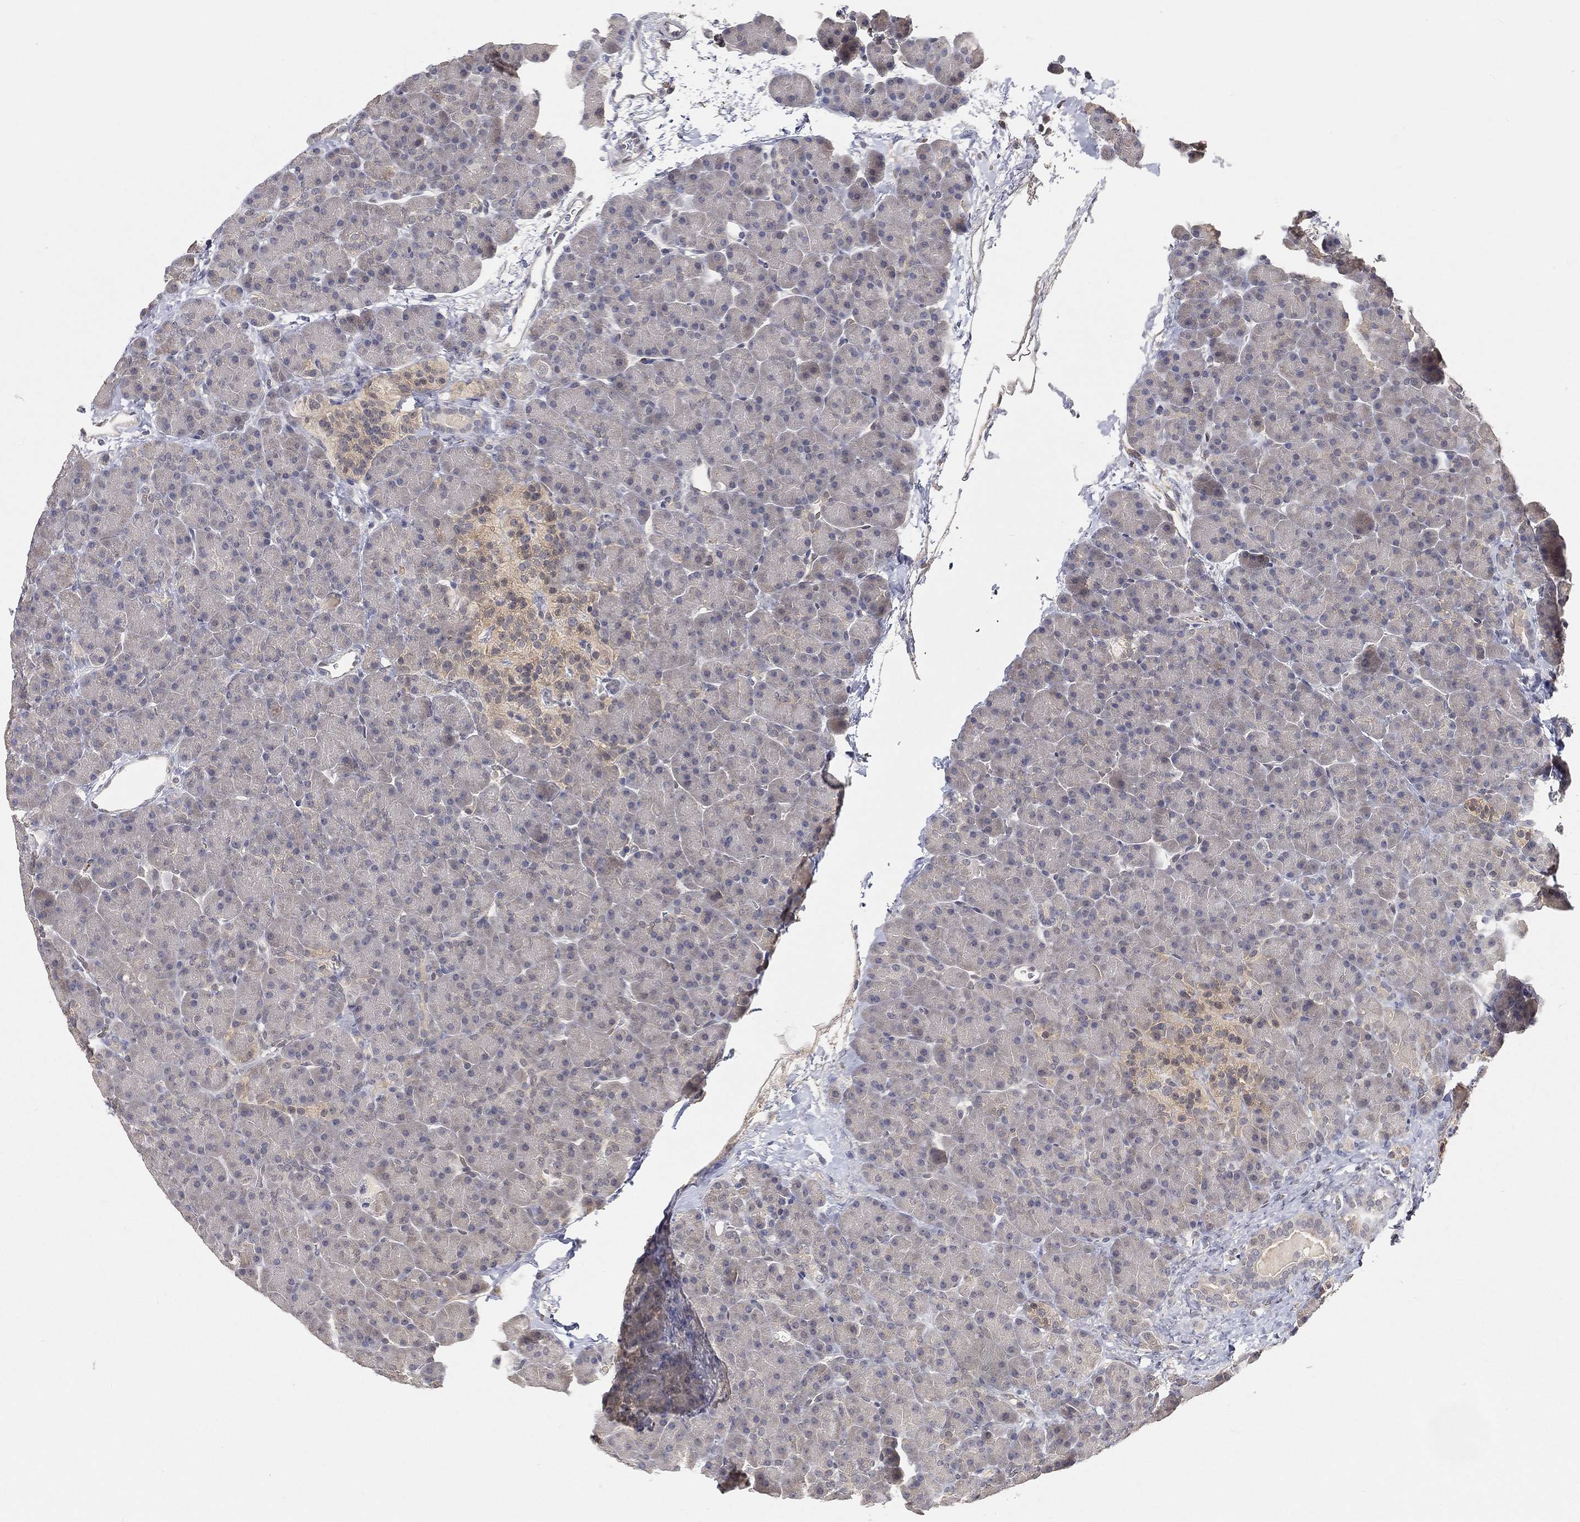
{"staining": {"intensity": "negative", "quantity": "none", "location": "none"}, "tissue": "pancreas", "cell_type": "Exocrine glandular cells", "image_type": "normal", "snomed": [{"axis": "morphology", "description": "Normal tissue, NOS"}, {"axis": "topography", "description": "Pancreas"}], "caption": "The image shows no staining of exocrine glandular cells in benign pancreas. (IHC, brightfield microscopy, high magnification).", "gene": "MAPK1", "patient": {"sex": "female", "age": 44}}